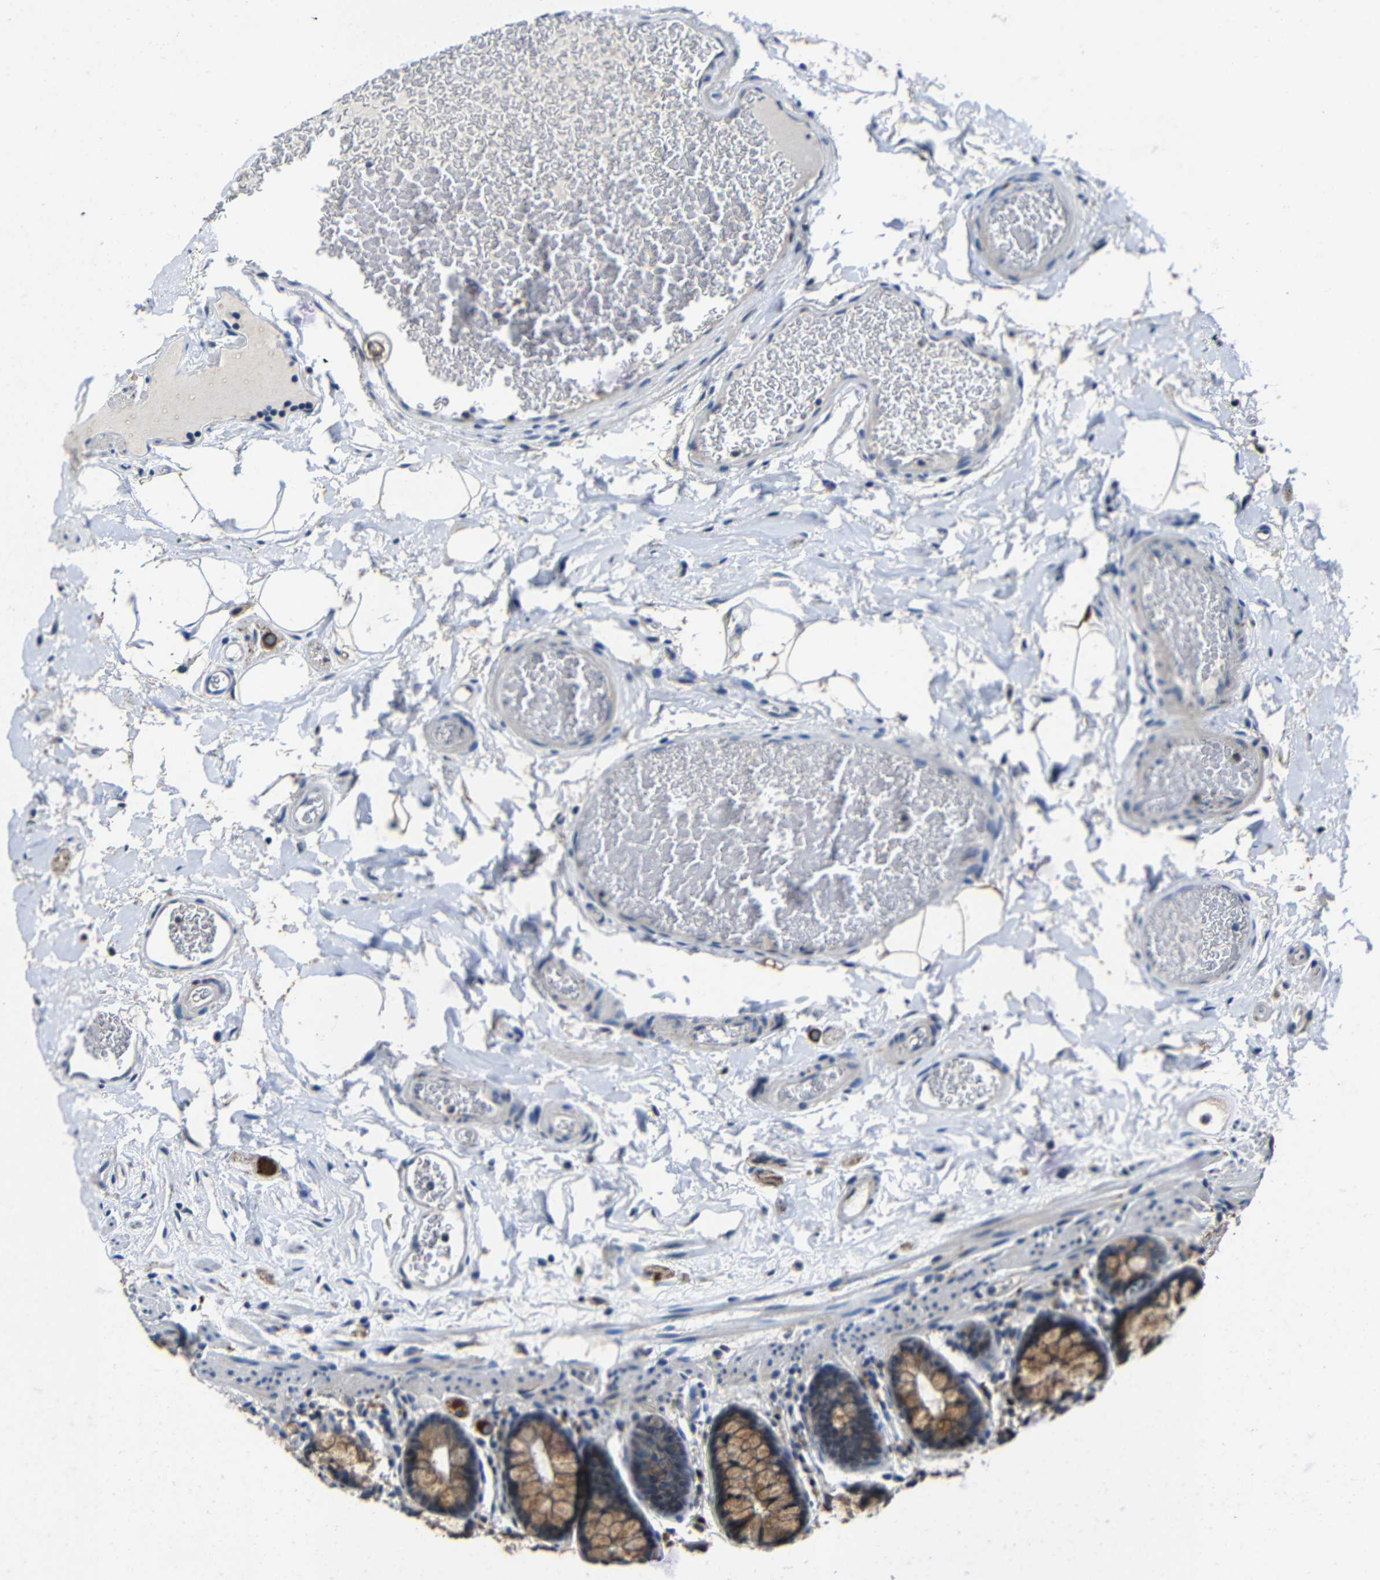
{"staining": {"intensity": "negative", "quantity": "none", "location": "none"}, "tissue": "colon", "cell_type": "Endothelial cells", "image_type": "normal", "snomed": [{"axis": "morphology", "description": "Normal tissue, NOS"}, {"axis": "topography", "description": "Colon"}], "caption": "An IHC image of normal colon is shown. There is no staining in endothelial cells of colon.", "gene": "C6orf89", "patient": {"sex": "female", "age": 80}}